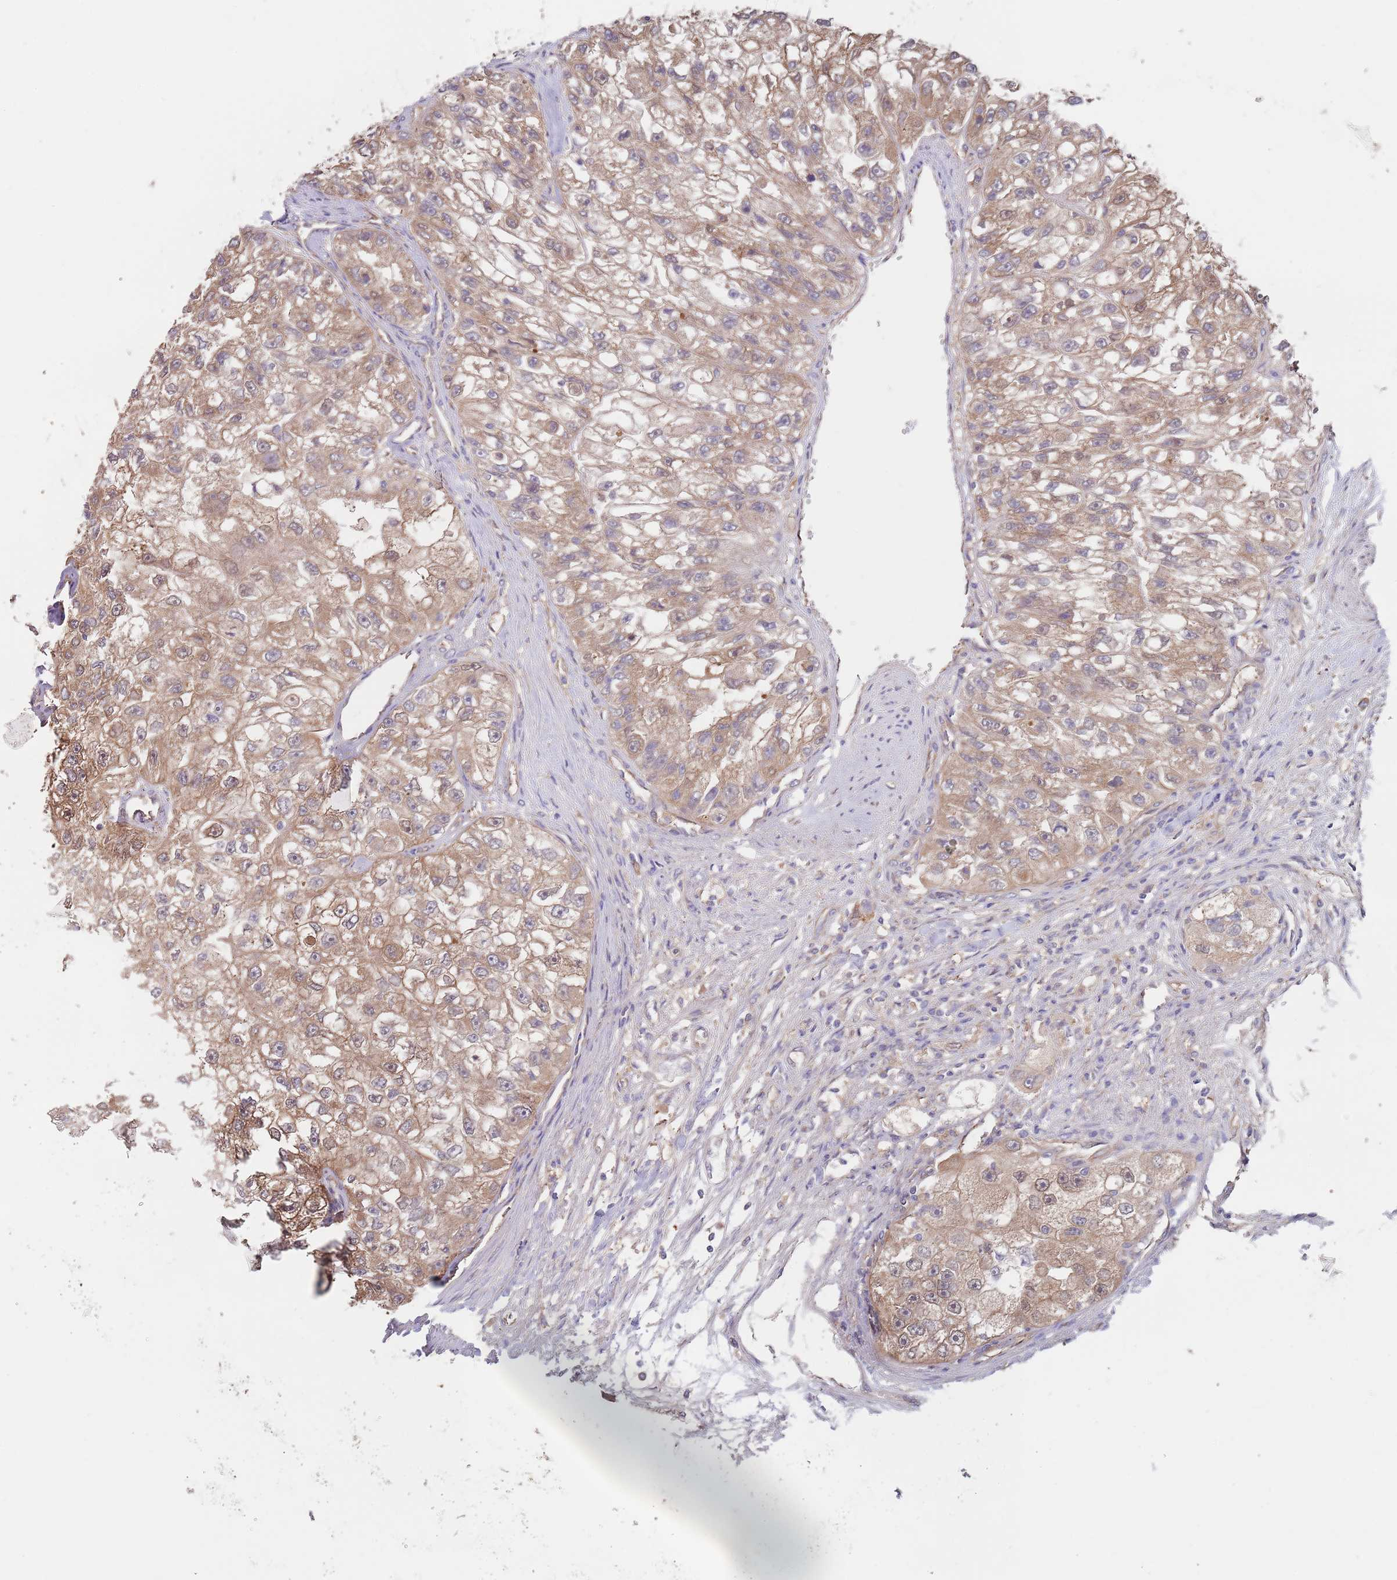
{"staining": {"intensity": "moderate", "quantity": ">75%", "location": "cytoplasmic/membranous"}, "tissue": "renal cancer", "cell_type": "Tumor cells", "image_type": "cancer", "snomed": [{"axis": "morphology", "description": "Adenocarcinoma, NOS"}, {"axis": "topography", "description": "Kidney"}], "caption": "About >75% of tumor cells in renal cancer (adenocarcinoma) reveal moderate cytoplasmic/membranous protein expression as visualized by brown immunohistochemical staining.", "gene": "EIF3F", "patient": {"sex": "male", "age": 63}}